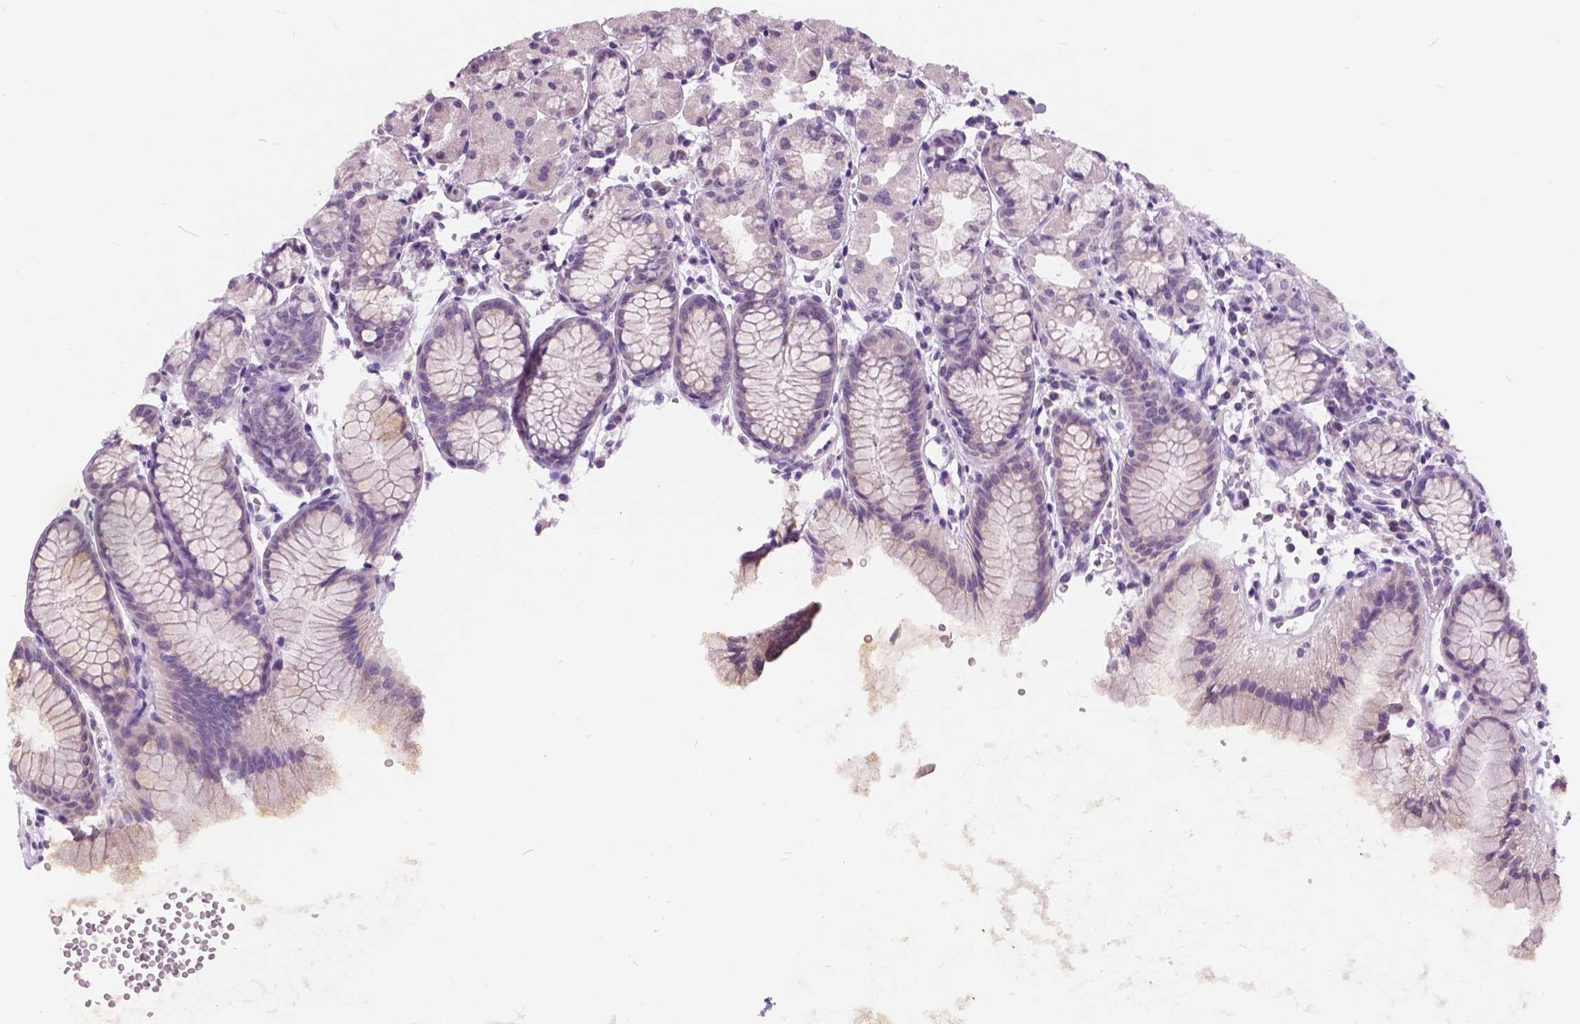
{"staining": {"intensity": "weak", "quantity": "<25%", "location": "cytoplasmic/membranous"}, "tissue": "stomach", "cell_type": "Glandular cells", "image_type": "normal", "snomed": [{"axis": "morphology", "description": "Normal tissue, NOS"}, {"axis": "topography", "description": "Stomach, upper"}], "caption": "Stomach stained for a protein using IHC exhibits no expression glandular cells.", "gene": "MYOM1", "patient": {"sex": "male", "age": 47}}